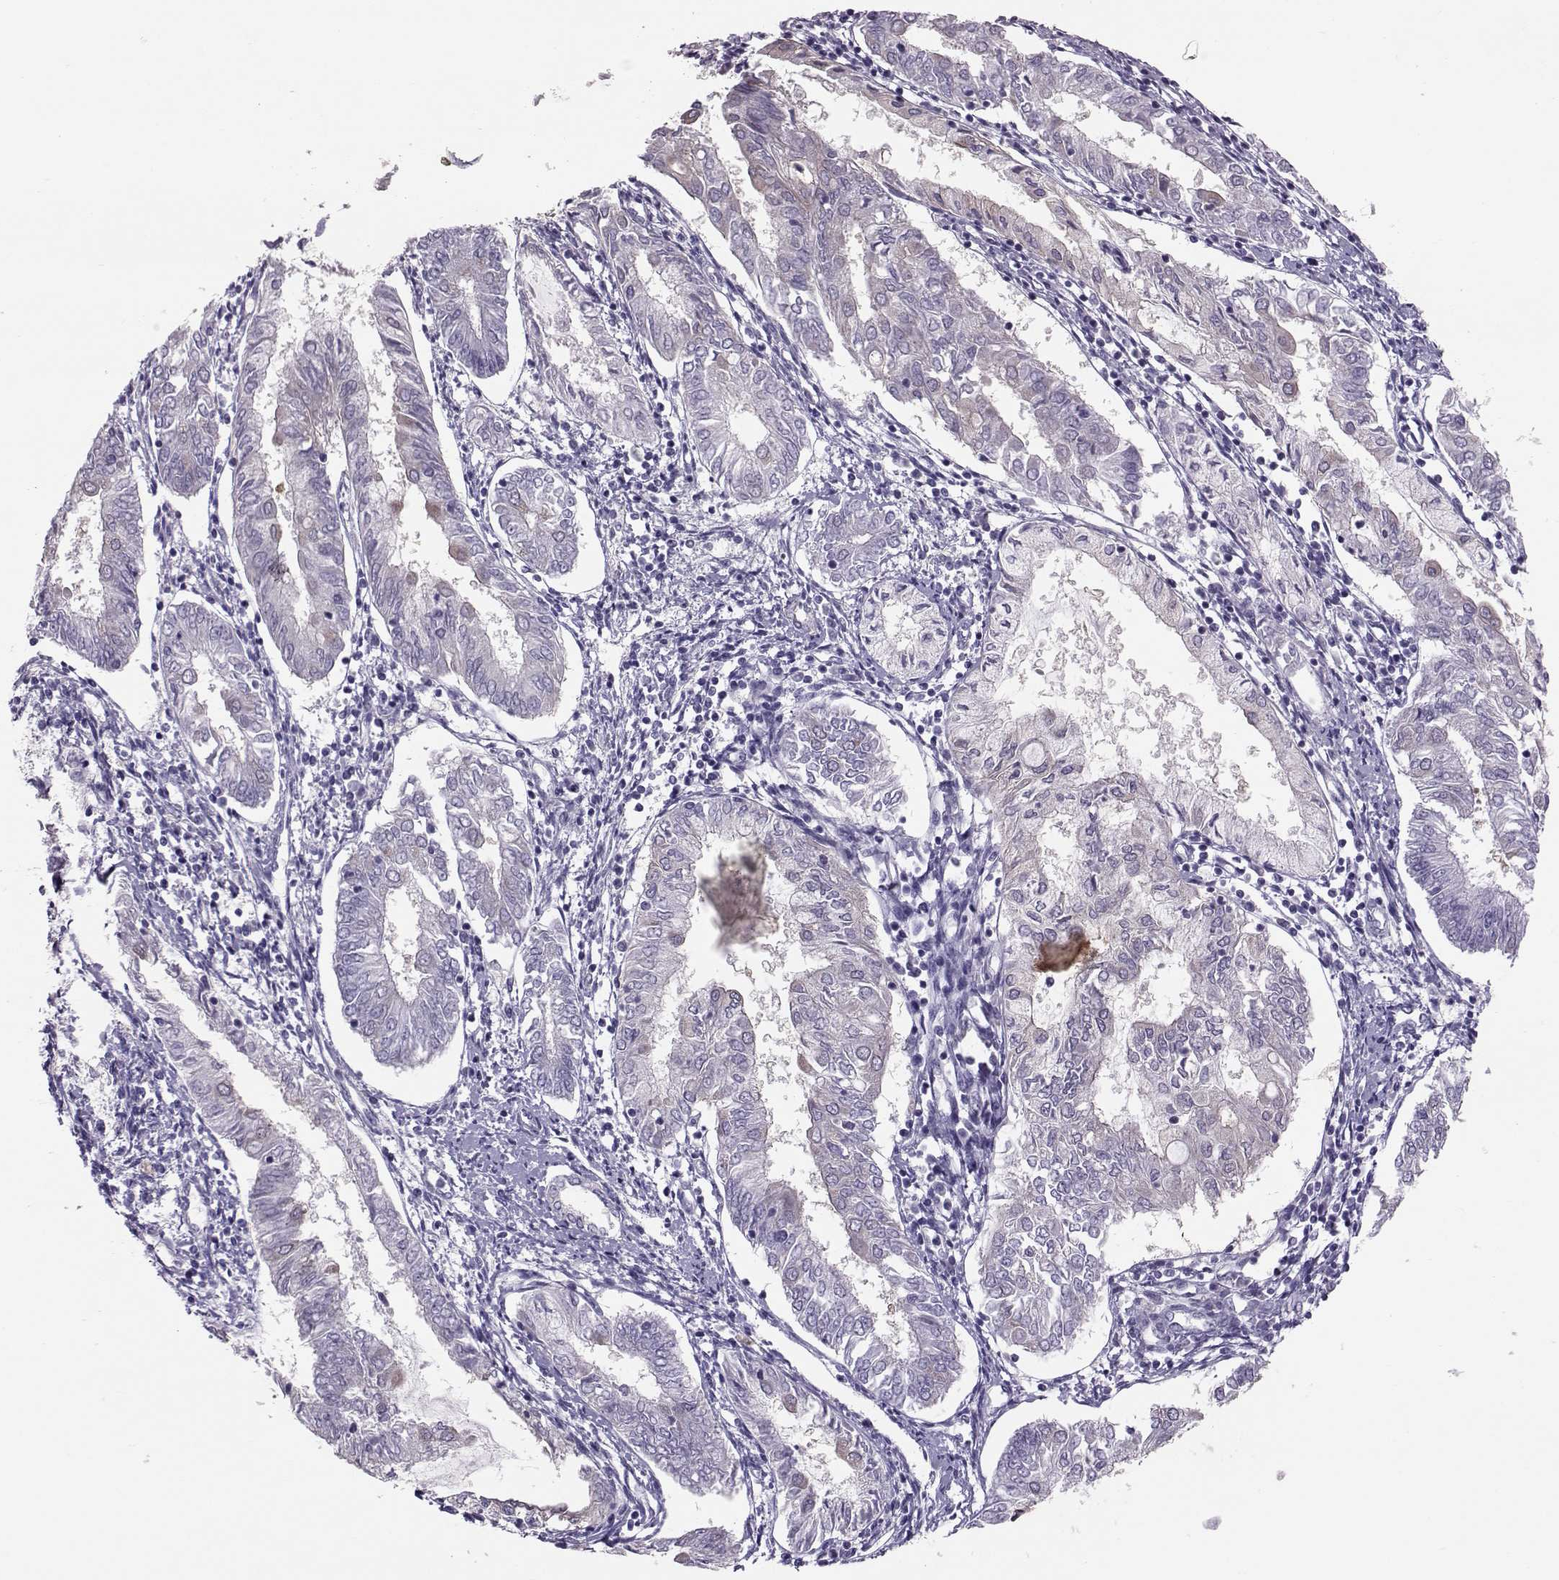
{"staining": {"intensity": "weak", "quantity": "<25%", "location": "cytoplasmic/membranous"}, "tissue": "endometrial cancer", "cell_type": "Tumor cells", "image_type": "cancer", "snomed": [{"axis": "morphology", "description": "Adenocarcinoma, NOS"}, {"axis": "topography", "description": "Endometrium"}], "caption": "A high-resolution image shows immunohistochemistry (IHC) staining of endometrial adenocarcinoma, which reveals no significant expression in tumor cells.", "gene": "DNAAF1", "patient": {"sex": "female", "age": 68}}